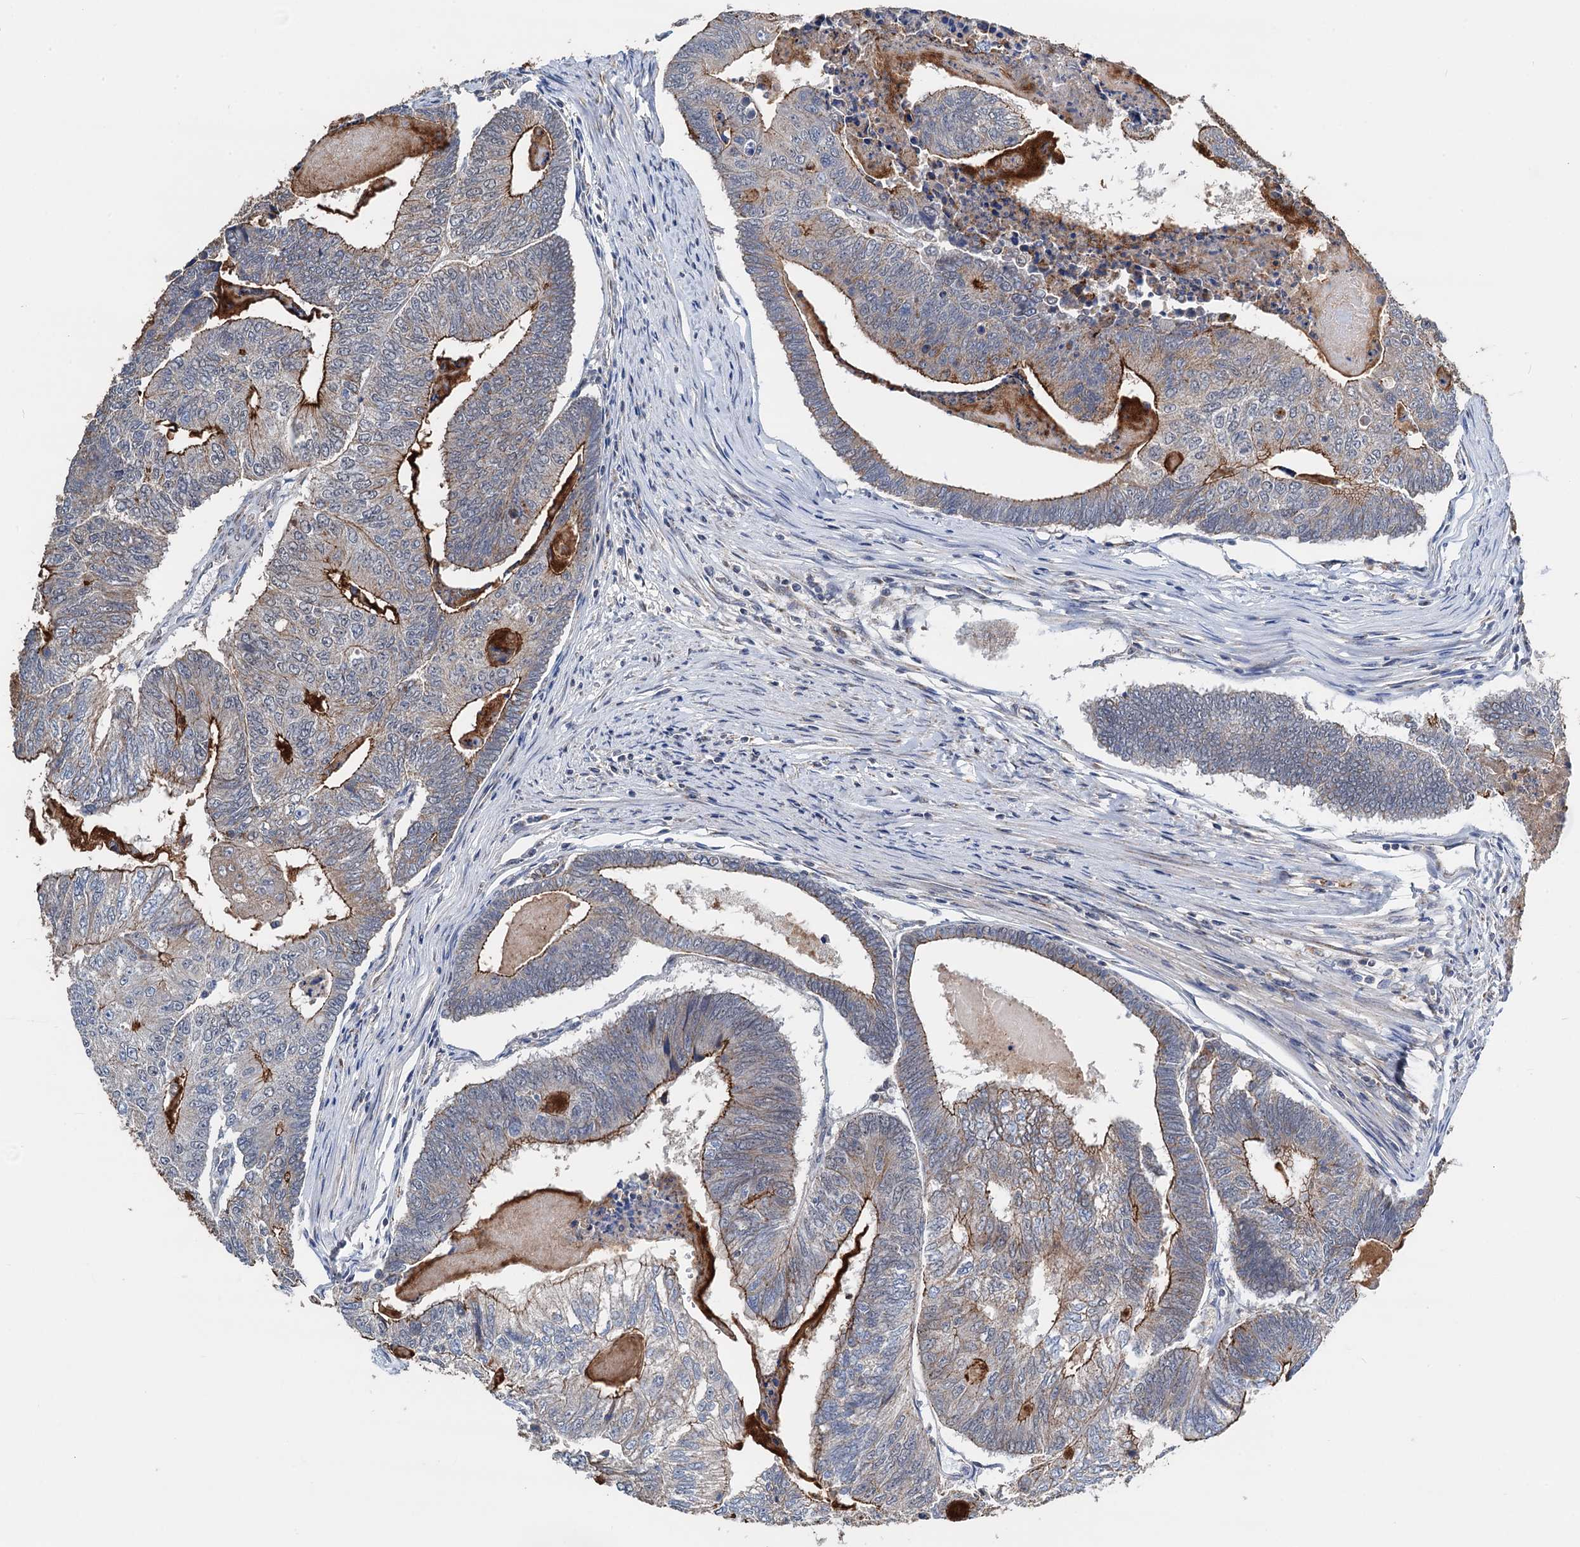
{"staining": {"intensity": "moderate", "quantity": "25%-75%", "location": "cytoplasmic/membranous"}, "tissue": "colorectal cancer", "cell_type": "Tumor cells", "image_type": "cancer", "snomed": [{"axis": "morphology", "description": "Adenocarcinoma, NOS"}, {"axis": "topography", "description": "Colon"}], "caption": "The histopathology image shows staining of colorectal cancer (adenocarcinoma), revealing moderate cytoplasmic/membranous protein expression (brown color) within tumor cells.", "gene": "DGLUCY", "patient": {"sex": "female", "age": 67}}